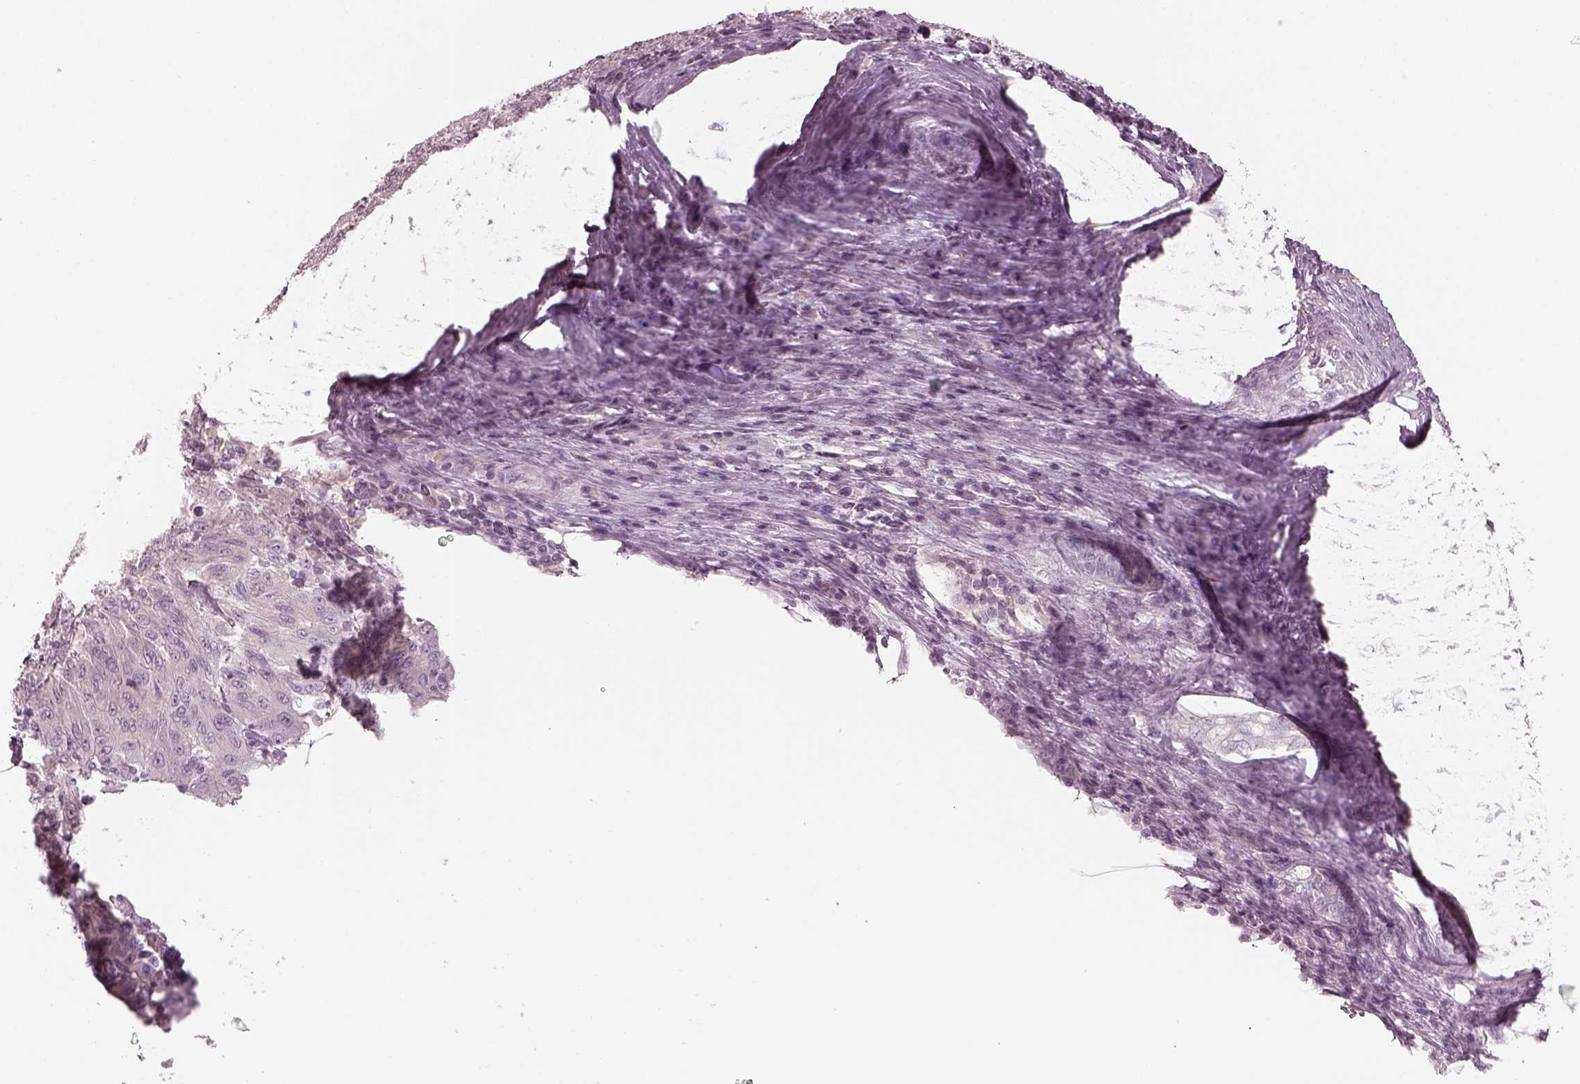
{"staining": {"intensity": "negative", "quantity": "none", "location": "none"}, "tissue": "pancreatic cancer", "cell_type": "Tumor cells", "image_type": "cancer", "snomed": [{"axis": "morphology", "description": "Adenocarcinoma, NOS"}, {"axis": "topography", "description": "Pancreas"}], "caption": "DAB immunohistochemical staining of human pancreatic cancer exhibits no significant staining in tumor cells.", "gene": "SPATA6L", "patient": {"sex": "male", "age": 63}}